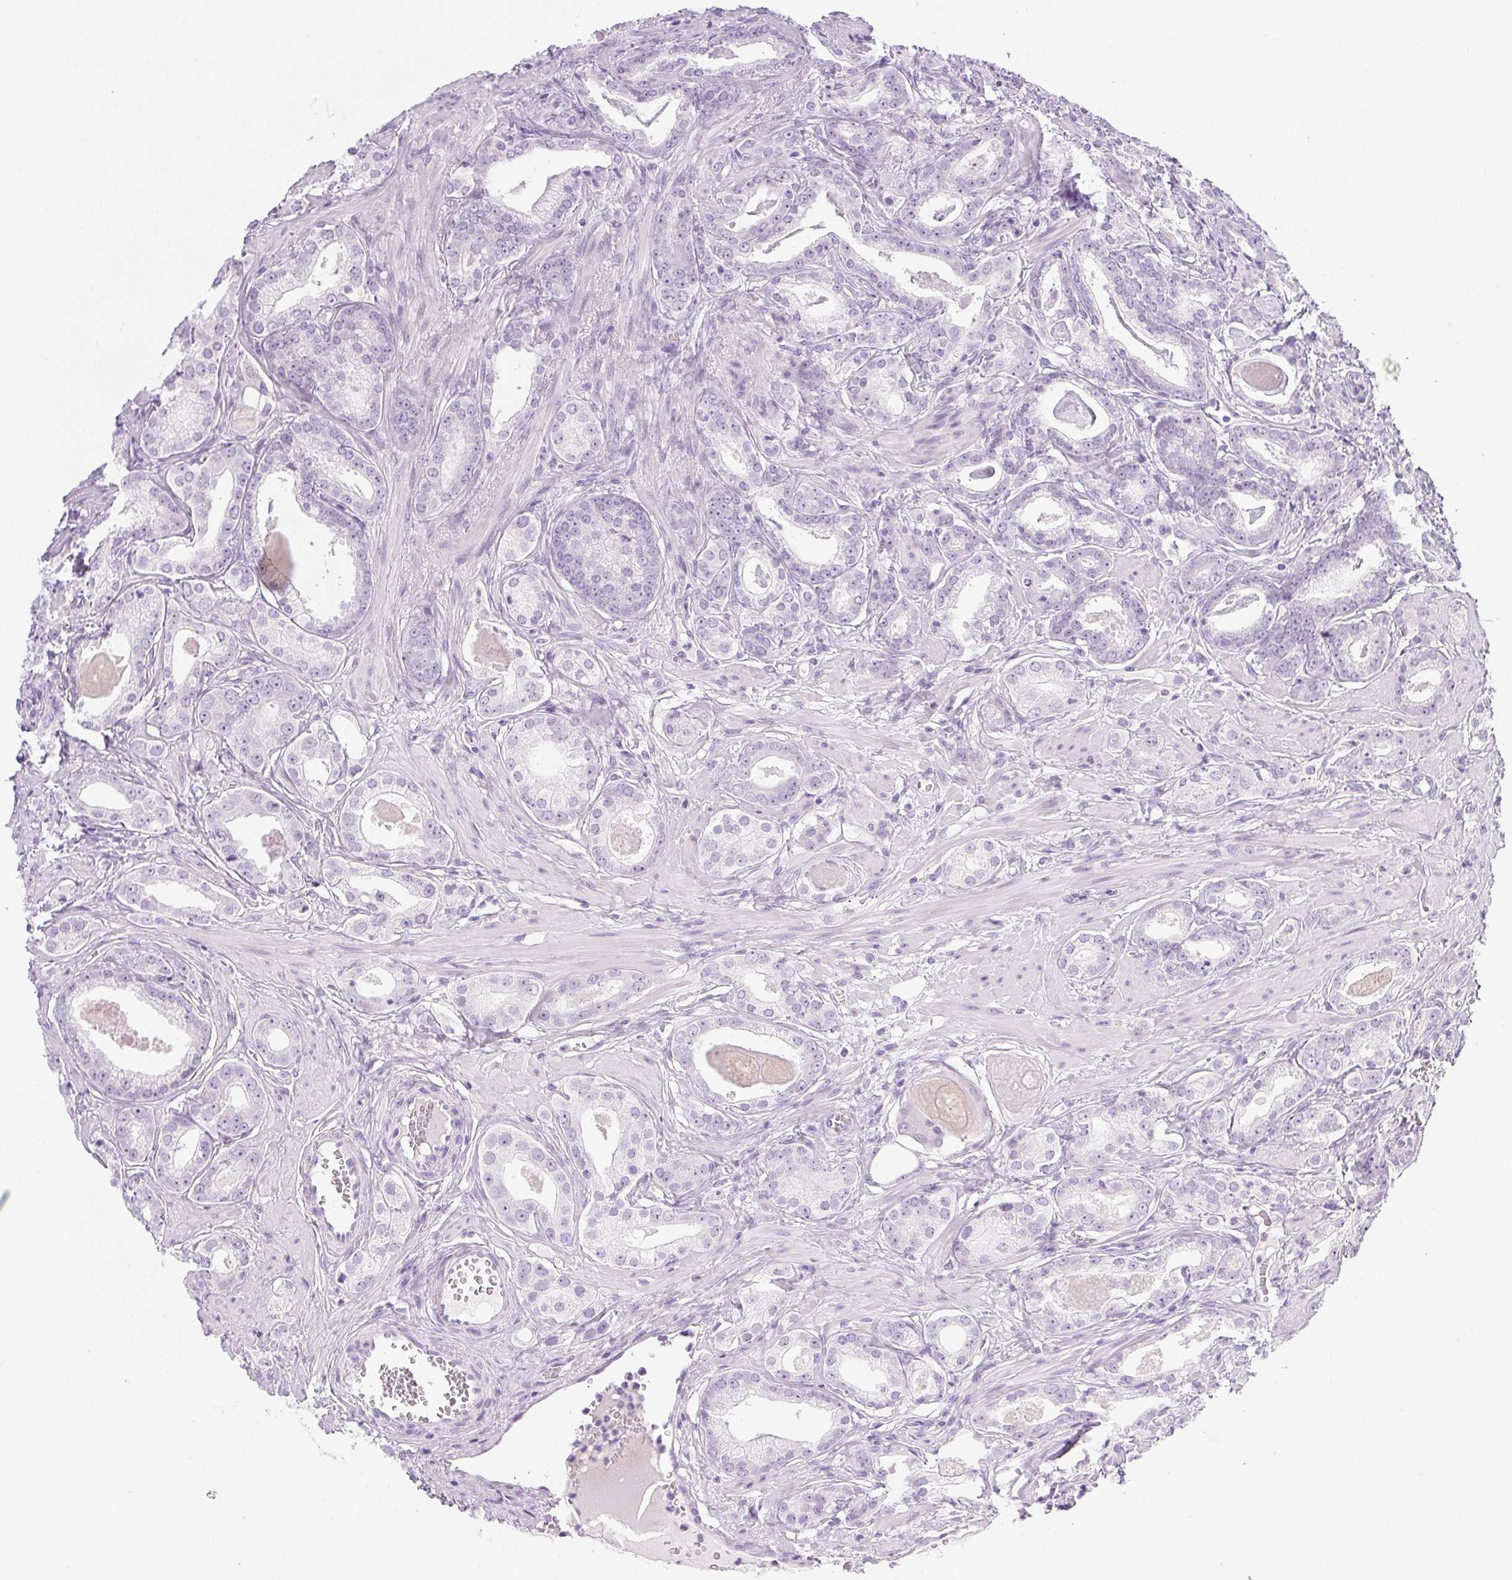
{"staining": {"intensity": "negative", "quantity": "none", "location": "none"}, "tissue": "prostate cancer", "cell_type": "Tumor cells", "image_type": "cancer", "snomed": [{"axis": "morphology", "description": "Adenocarcinoma, NOS"}, {"axis": "morphology", "description": "Adenocarcinoma, Low grade"}, {"axis": "topography", "description": "Prostate"}], "caption": "An immunohistochemistry histopathology image of prostate low-grade adenocarcinoma is shown. There is no staining in tumor cells of prostate low-grade adenocarcinoma.", "gene": "PI3", "patient": {"sex": "male", "age": 64}}